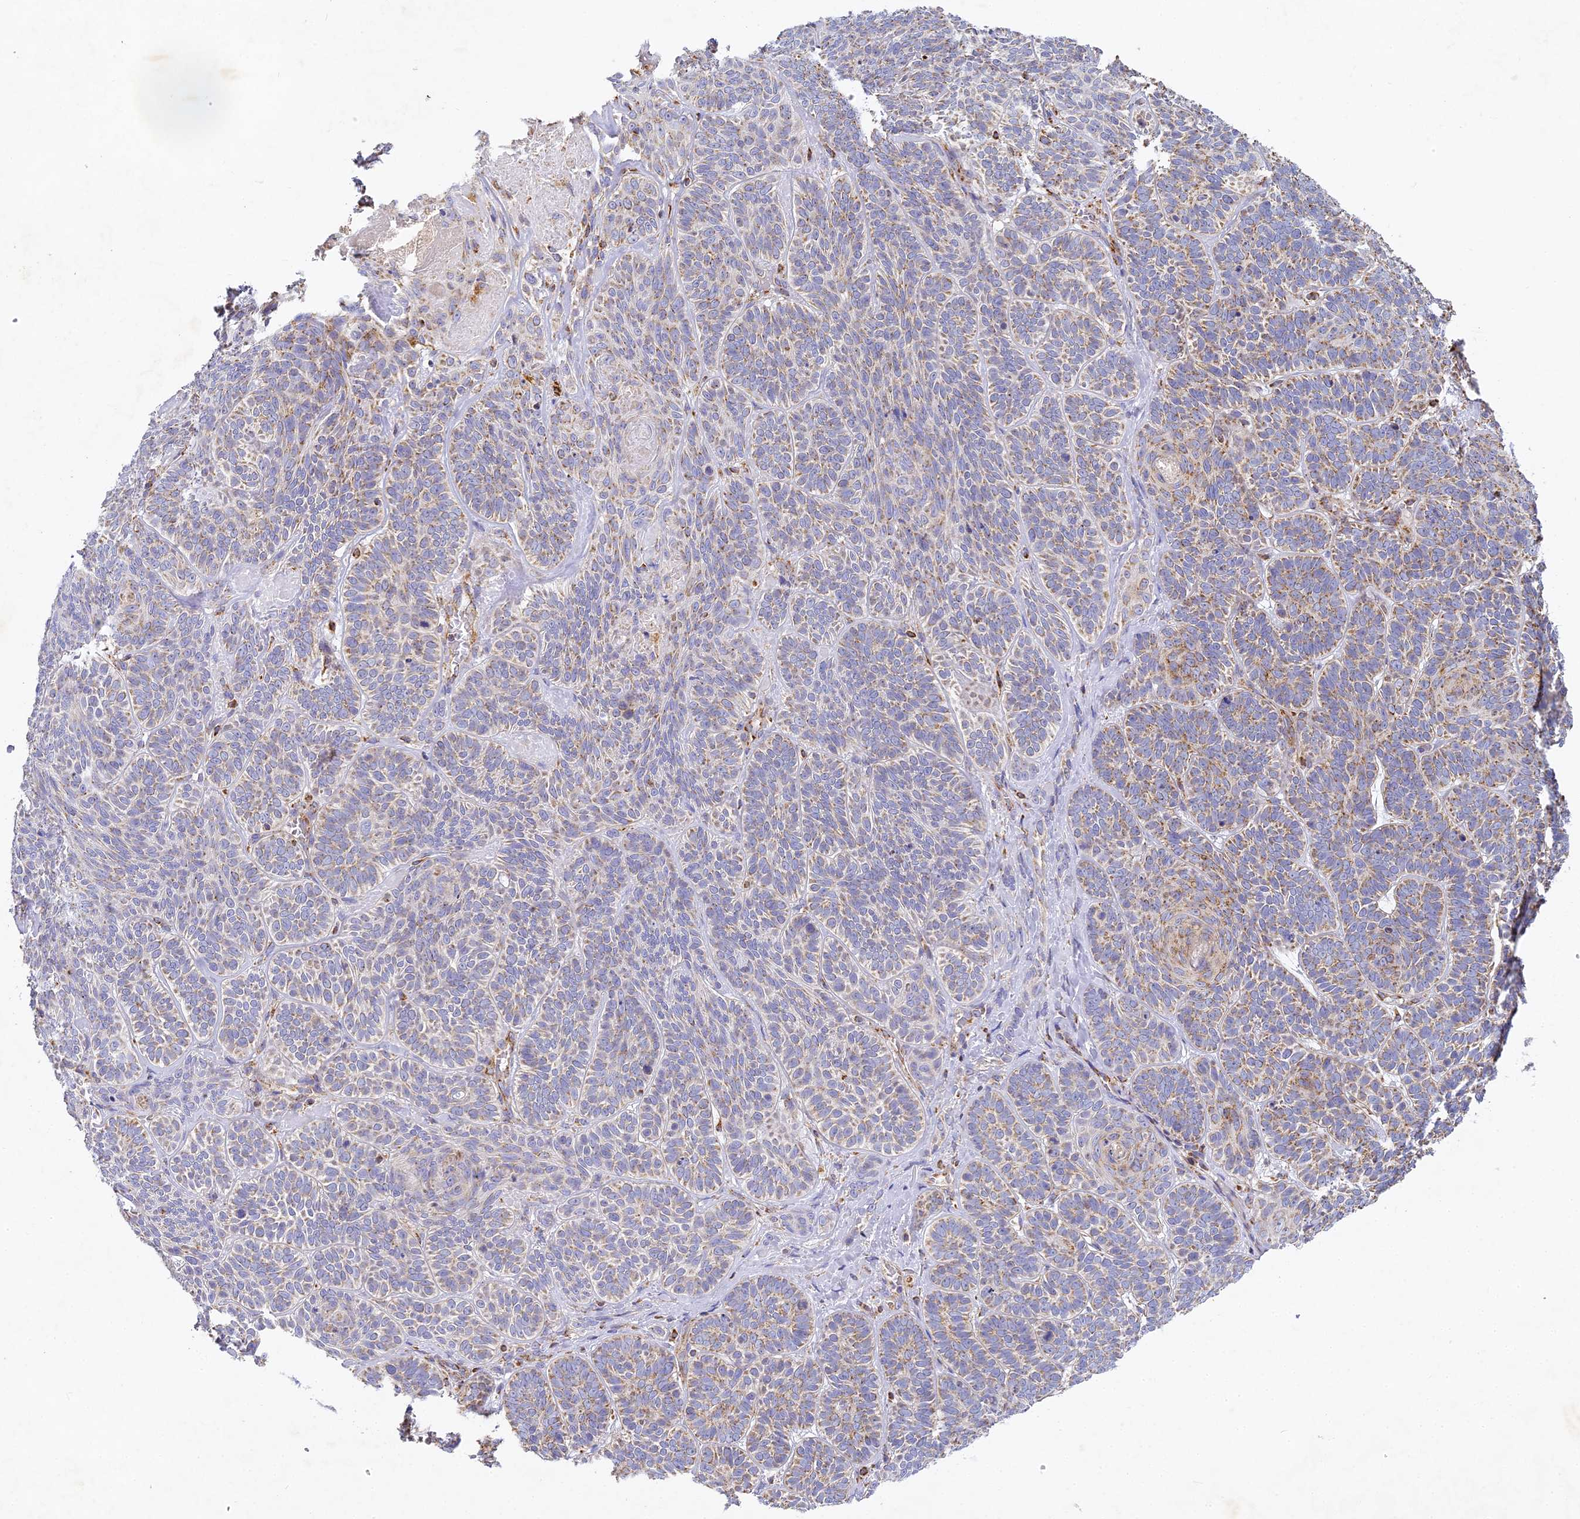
{"staining": {"intensity": "weak", "quantity": "25%-75%", "location": "cytoplasmic/membranous"}, "tissue": "skin cancer", "cell_type": "Tumor cells", "image_type": "cancer", "snomed": [{"axis": "morphology", "description": "Basal cell carcinoma"}, {"axis": "topography", "description": "Skin"}], "caption": "IHC staining of skin cancer (basal cell carcinoma), which shows low levels of weak cytoplasmic/membranous staining in approximately 25%-75% of tumor cells indicating weak cytoplasmic/membranous protein expression. The staining was performed using DAB (3,3'-diaminobenzidine) (brown) for protein detection and nuclei were counterstained in hematoxylin (blue).", "gene": "DONSON", "patient": {"sex": "male", "age": 85}}